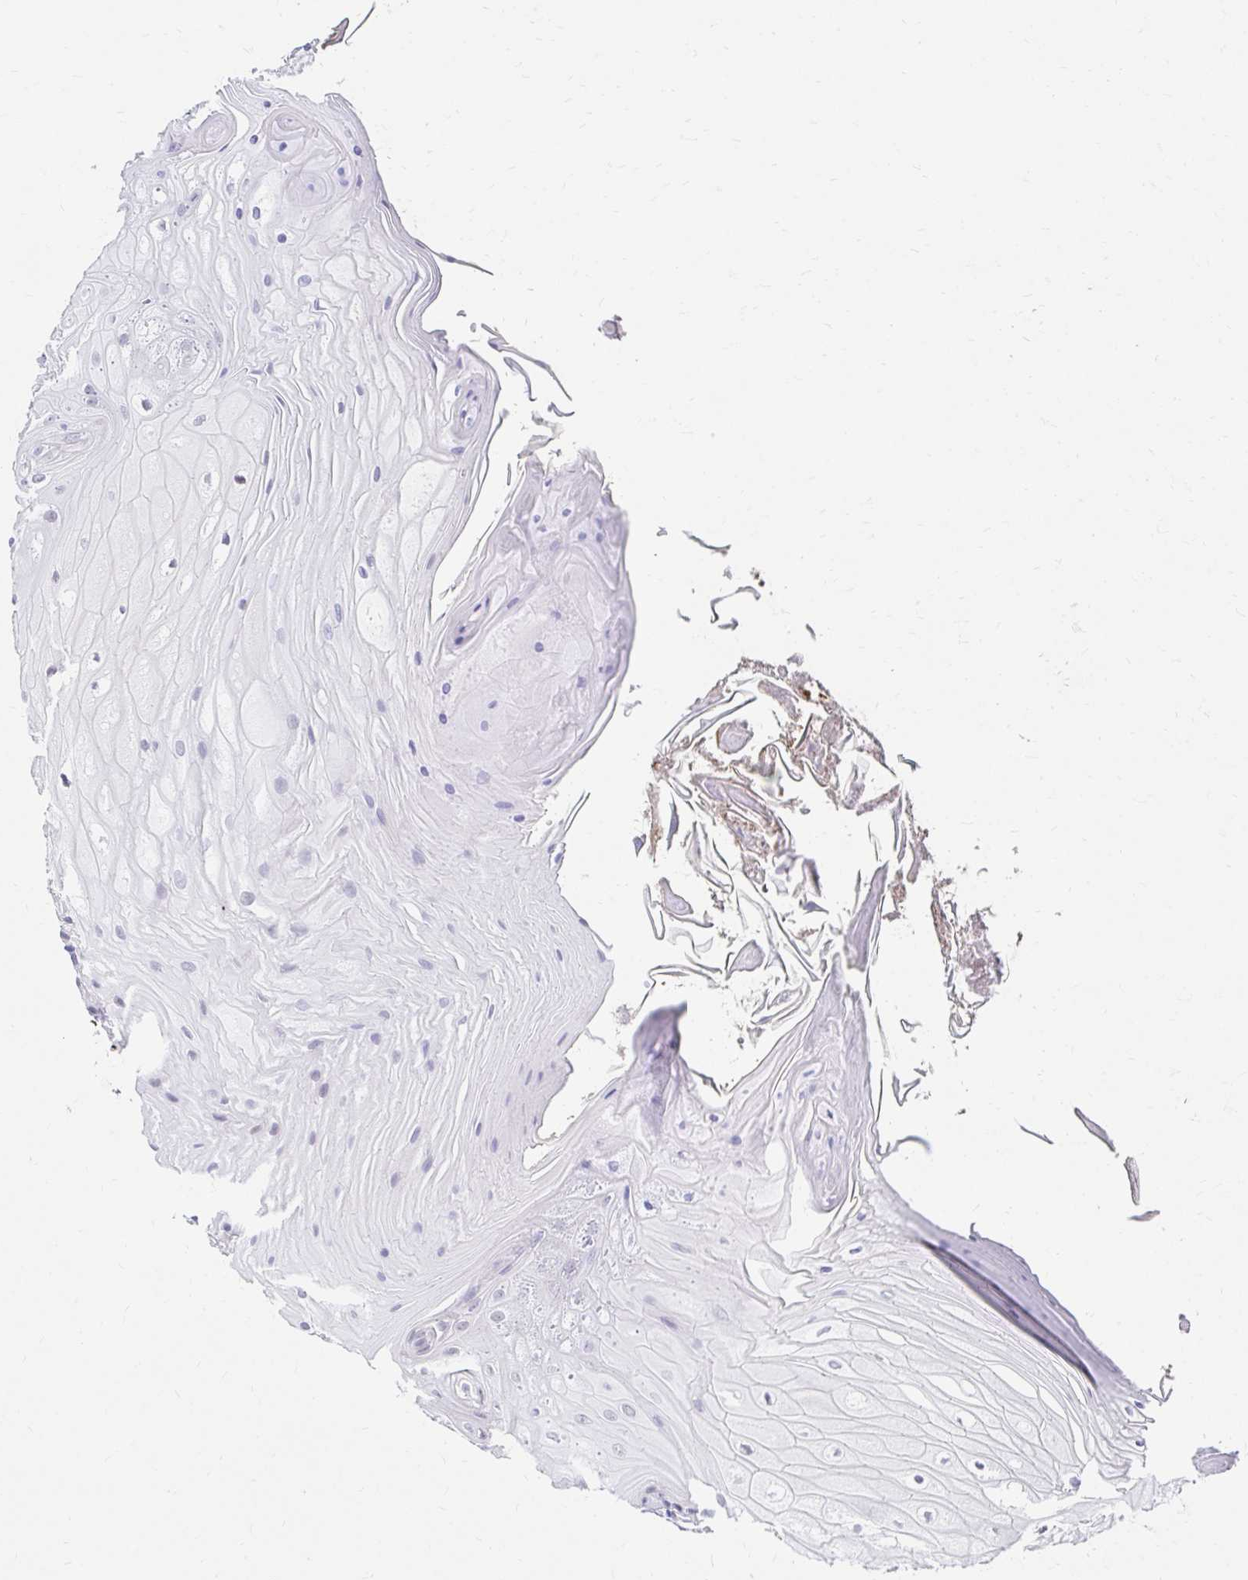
{"staining": {"intensity": "weak", "quantity": "<25%", "location": "nuclear"}, "tissue": "oral mucosa", "cell_type": "Squamous epithelial cells", "image_type": "normal", "snomed": [{"axis": "morphology", "description": "Normal tissue, NOS"}, {"axis": "topography", "description": "Oral tissue"}, {"axis": "topography", "description": "Tounge, NOS"}, {"axis": "topography", "description": "Head-Neck"}], "caption": "Photomicrograph shows no protein positivity in squamous epithelial cells of benign oral mucosa. (DAB immunohistochemistry (IHC) with hematoxylin counter stain).", "gene": "GUCY1A1", "patient": {"sex": "female", "age": 84}}